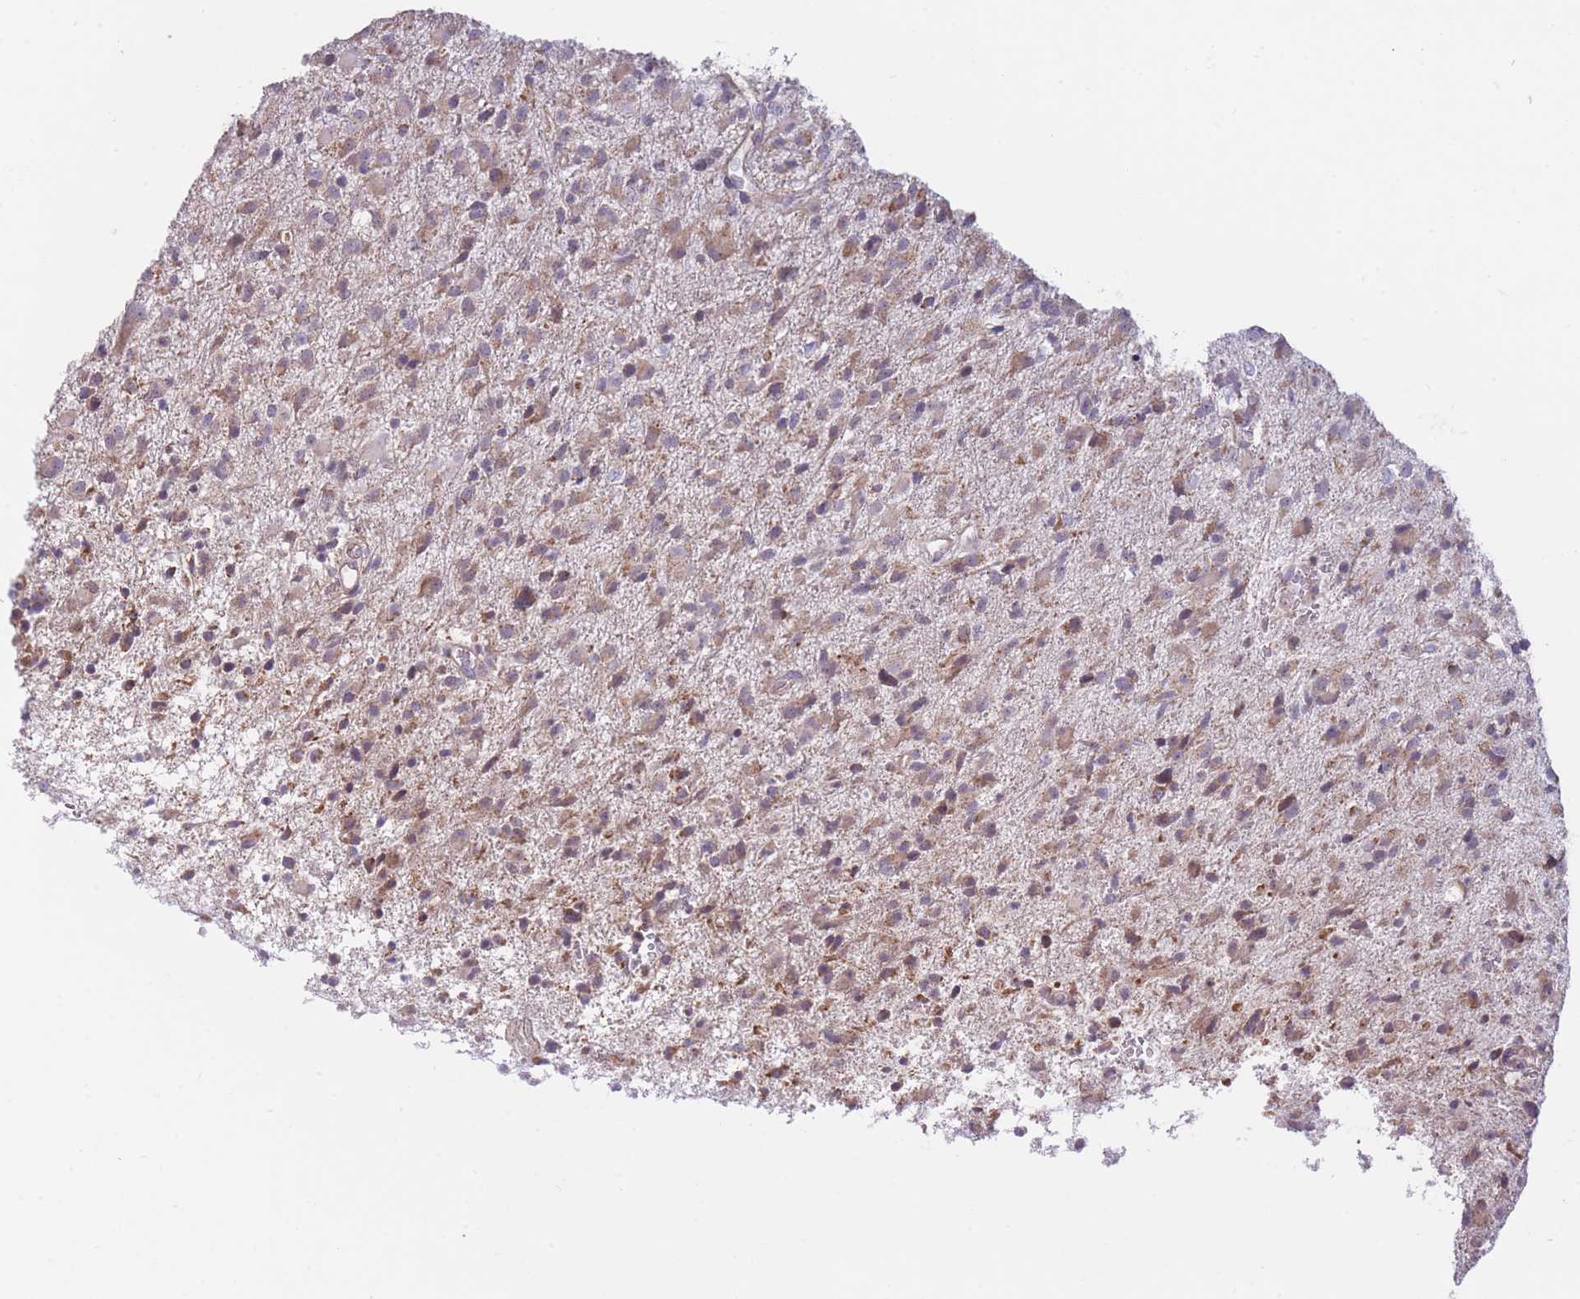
{"staining": {"intensity": "weak", "quantity": "<25%", "location": "cytoplasmic/membranous"}, "tissue": "glioma", "cell_type": "Tumor cells", "image_type": "cancer", "snomed": [{"axis": "morphology", "description": "Glioma, malignant, Low grade"}, {"axis": "topography", "description": "Brain"}], "caption": "DAB immunohistochemical staining of human glioma exhibits no significant staining in tumor cells. (IHC, brightfield microscopy, high magnification).", "gene": "MRPS18C", "patient": {"sex": "male", "age": 65}}